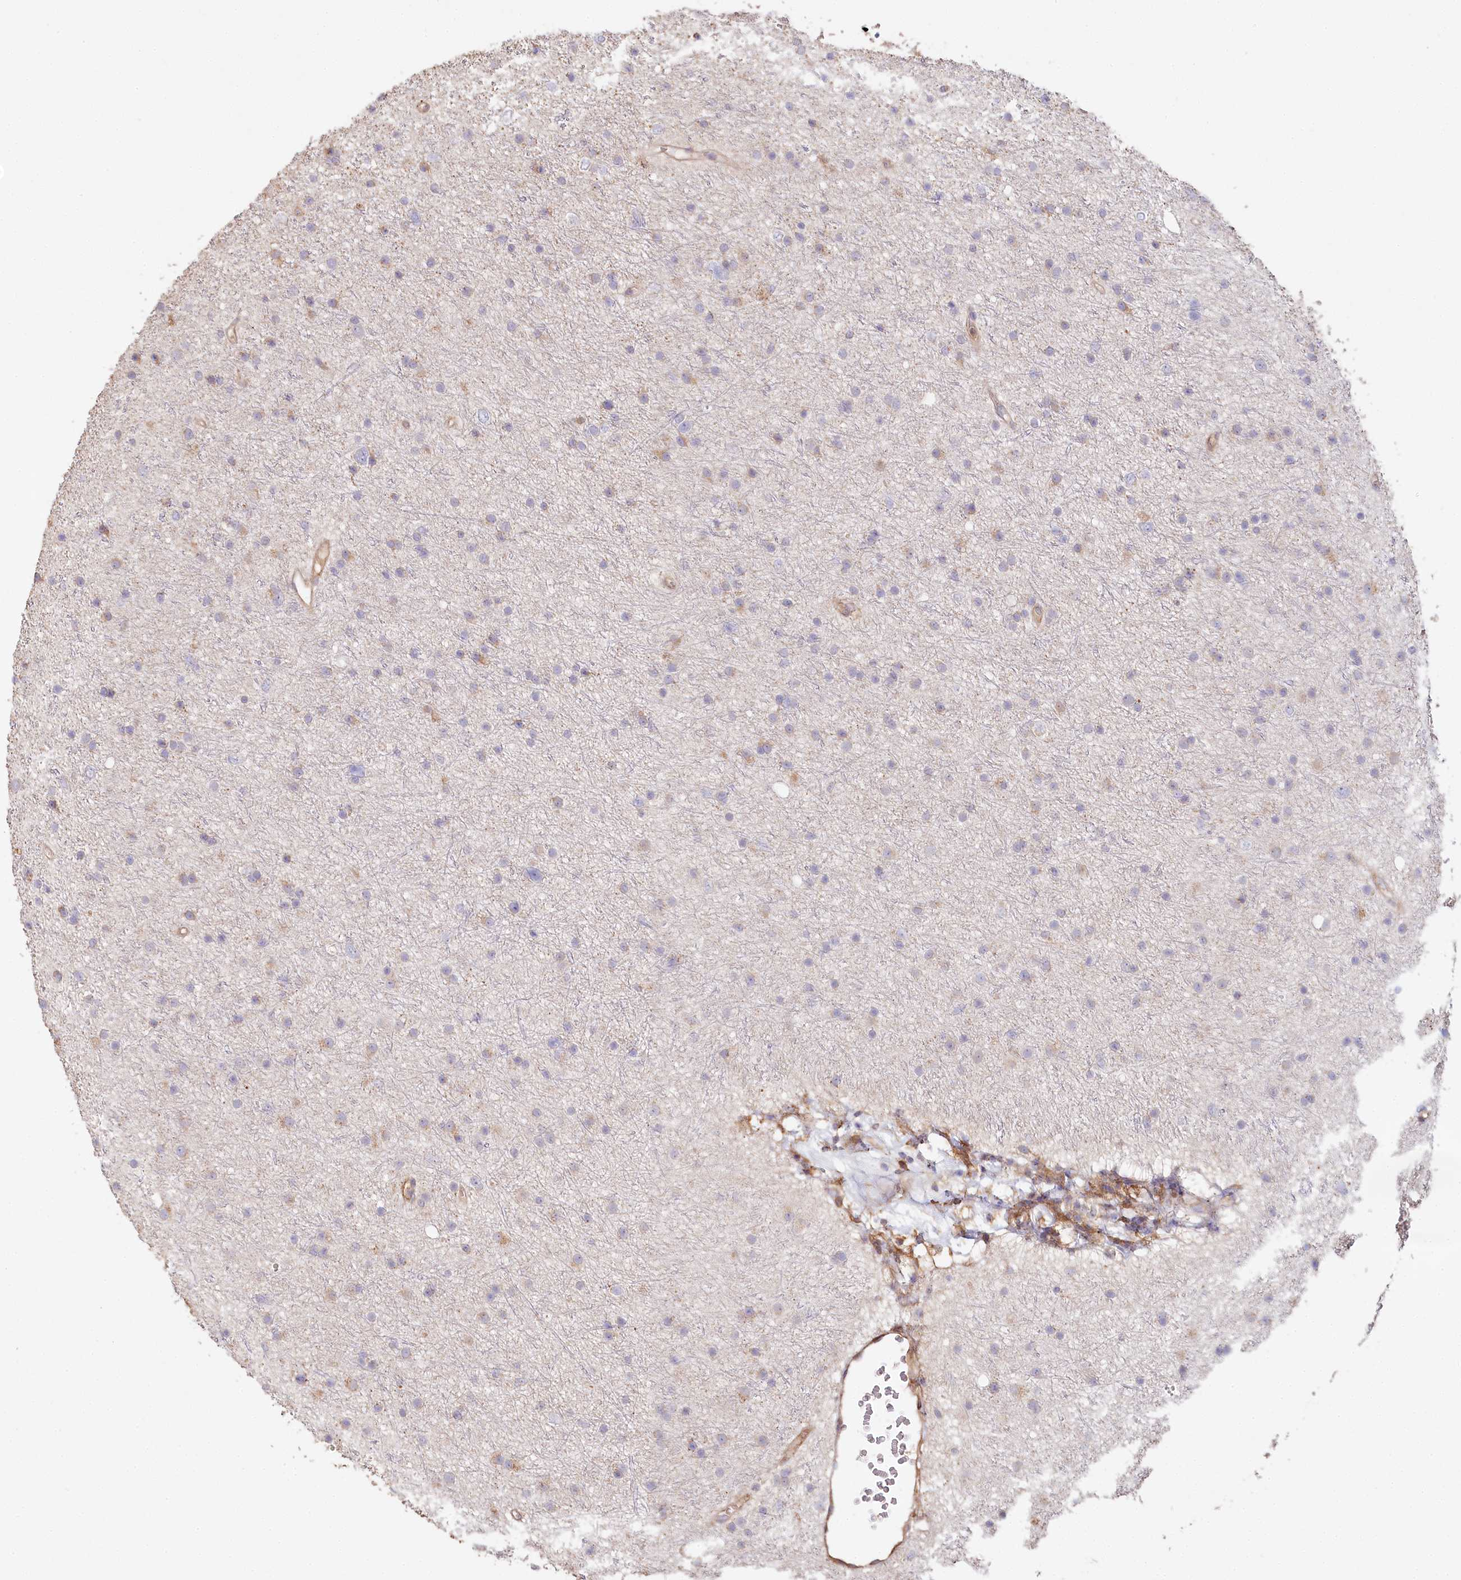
{"staining": {"intensity": "weak", "quantity": "<25%", "location": "cytoplasmic/membranous"}, "tissue": "glioma", "cell_type": "Tumor cells", "image_type": "cancer", "snomed": [{"axis": "morphology", "description": "Glioma, malignant, Low grade"}, {"axis": "topography", "description": "Cerebral cortex"}], "caption": "Immunohistochemistry (IHC) histopathology image of human glioma stained for a protein (brown), which displays no positivity in tumor cells.", "gene": "RBP5", "patient": {"sex": "female", "age": 39}}